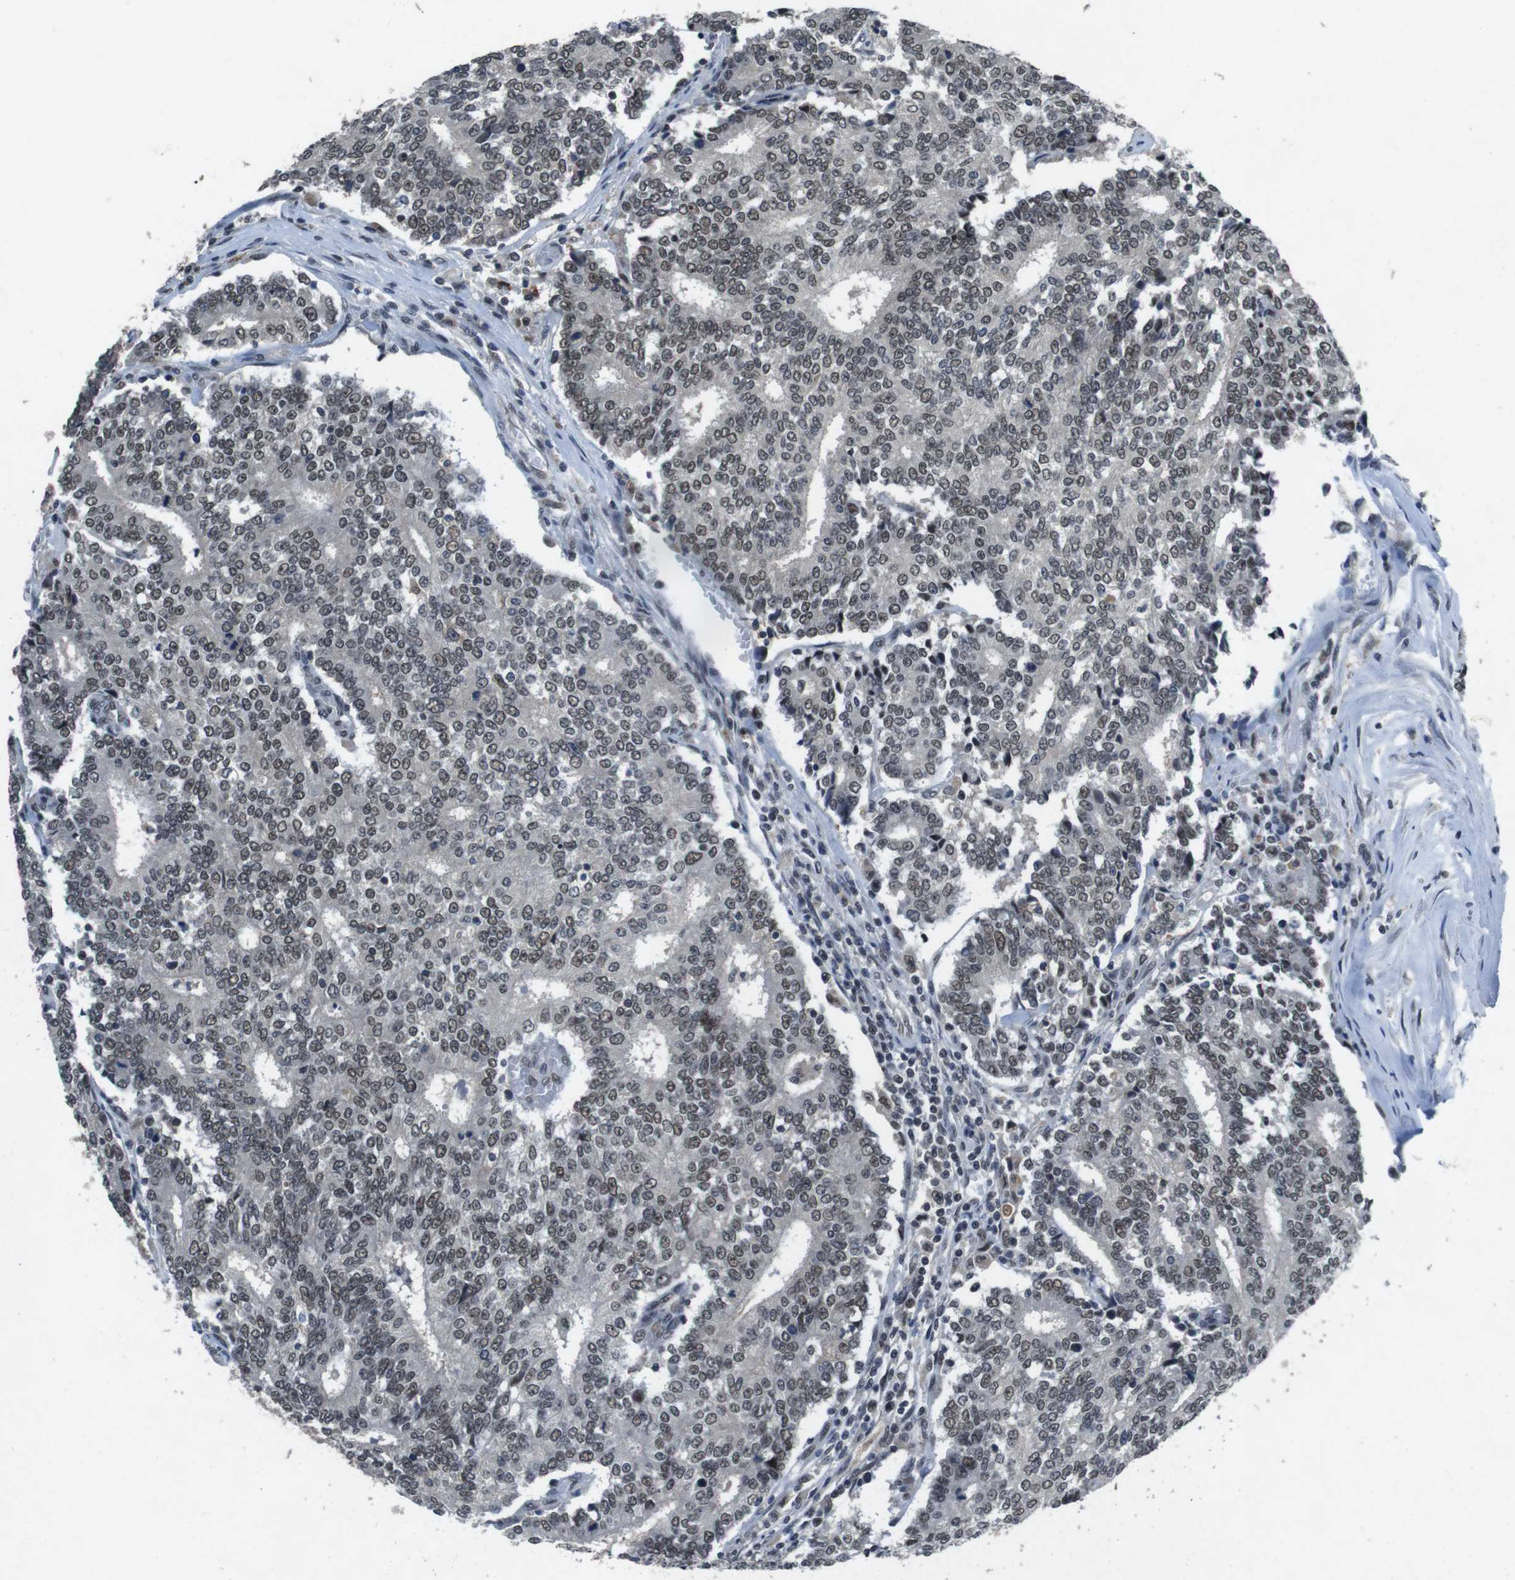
{"staining": {"intensity": "weak", "quantity": ">75%", "location": "nuclear"}, "tissue": "prostate cancer", "cell_type": "Tumor cells", "image_type": "cancer", "snomed": [{"axis": "morphology", "description": "Normal tissue, NOS"}, {"axis": "morphology", "description": "Adenocarcinoma, High grade"}, {"axis": "topography", "description": "Prostate"}, {"axis": "topography", "description": "Seminal veicle"}], "caption": "Protein staining exhibits weak nuclear staining in about >75% of tumor cells in prostate cancer (adenocarcinoma (high-grade)).", "gene": "USP7", "patient": {"sex": "male", "age": 55}}